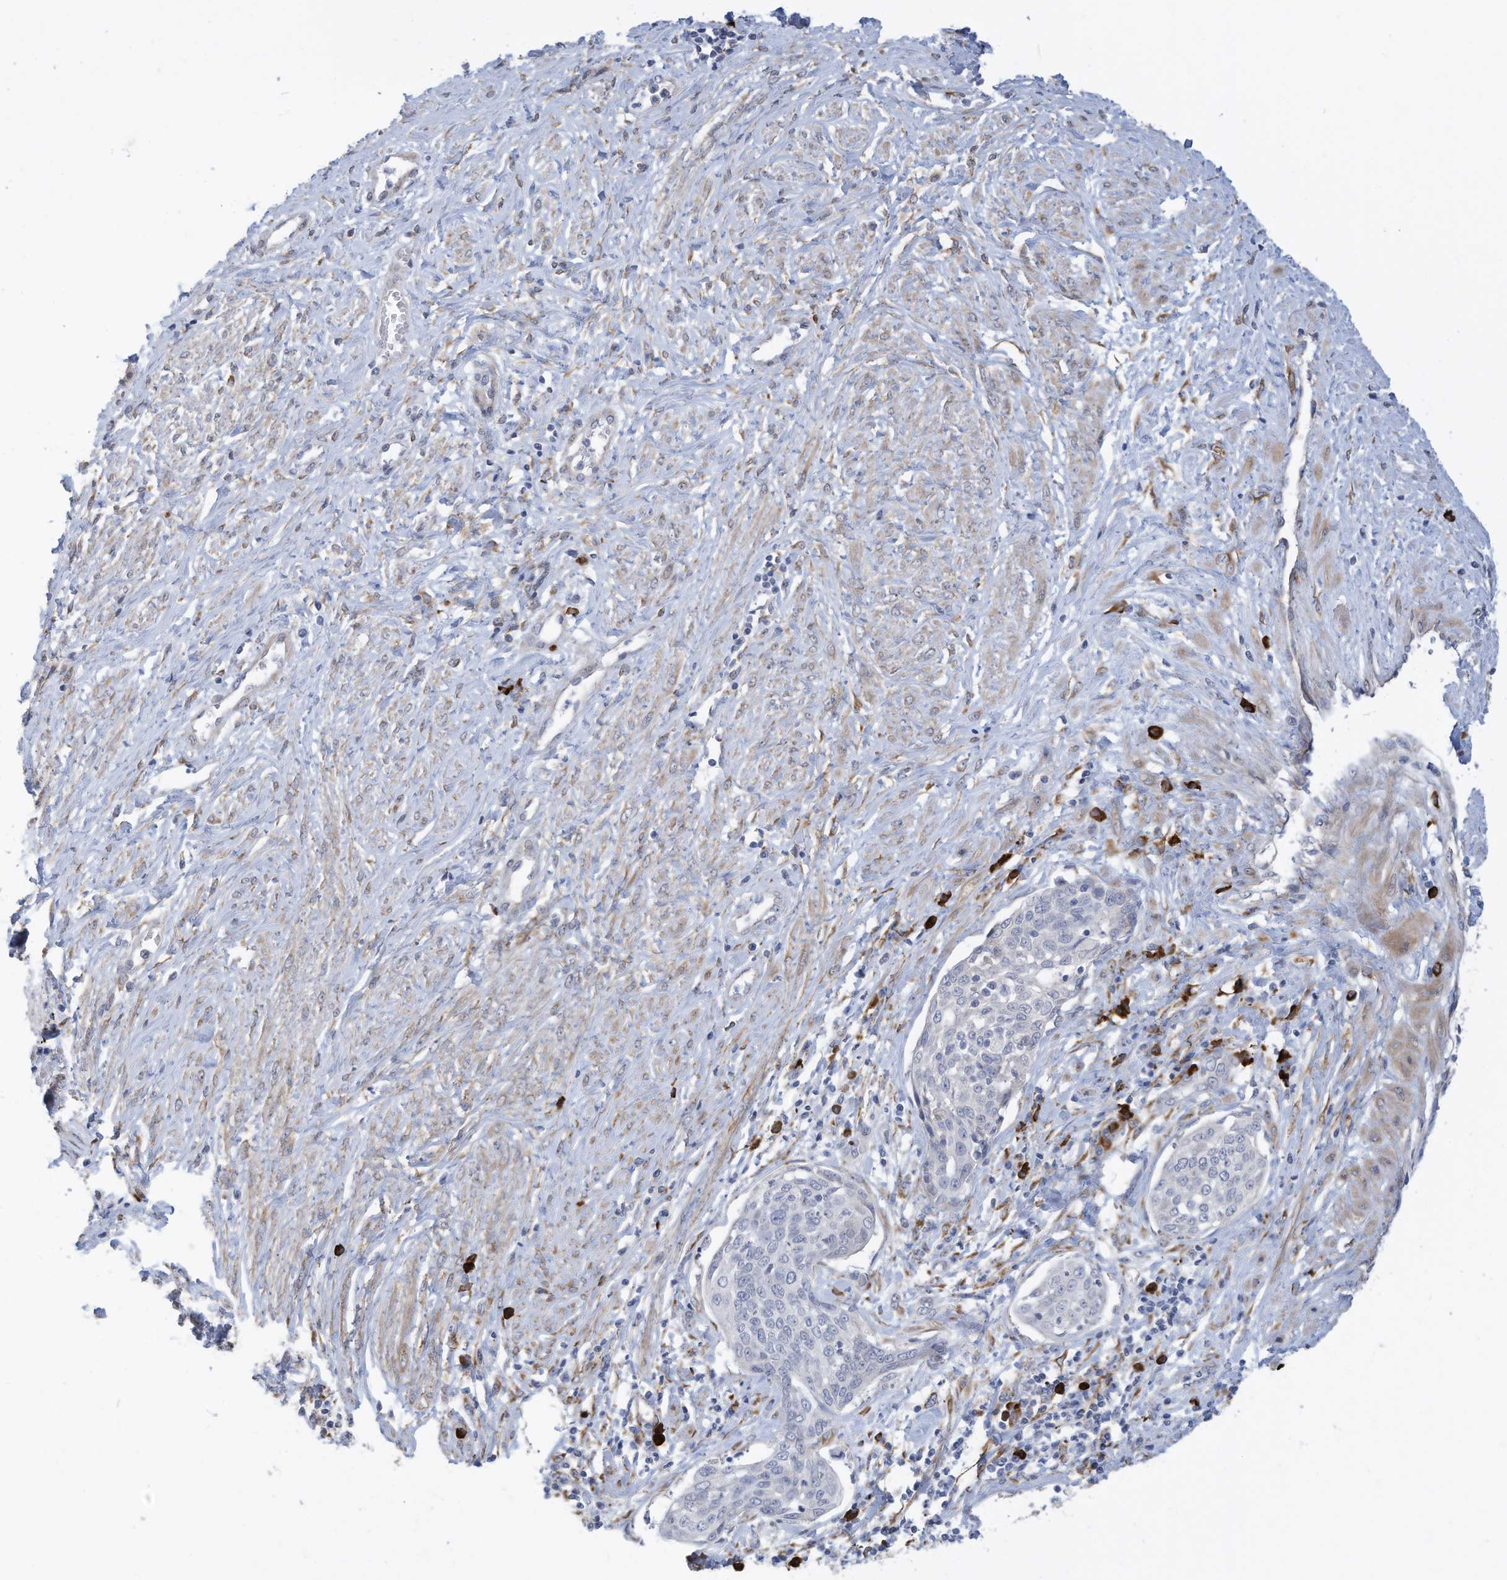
{"staining": {"intensity": "negative", "quantity": "none", "location": "none"}, "tissue": "cervical cancer", "cell_type": "Tumor cells", "image_type": "cancer", "snomed": [{"axis": "morphology", "description": "Squamous cell carcinoma, NOS"}, {"axis": "topography", "description": "Cervix"}], "caption": "The micrograph demonstrates no staining of tumor cells in cervical cancer.", "gene": "ZNF292", "patient": {"sex": "female", "age": 34}}